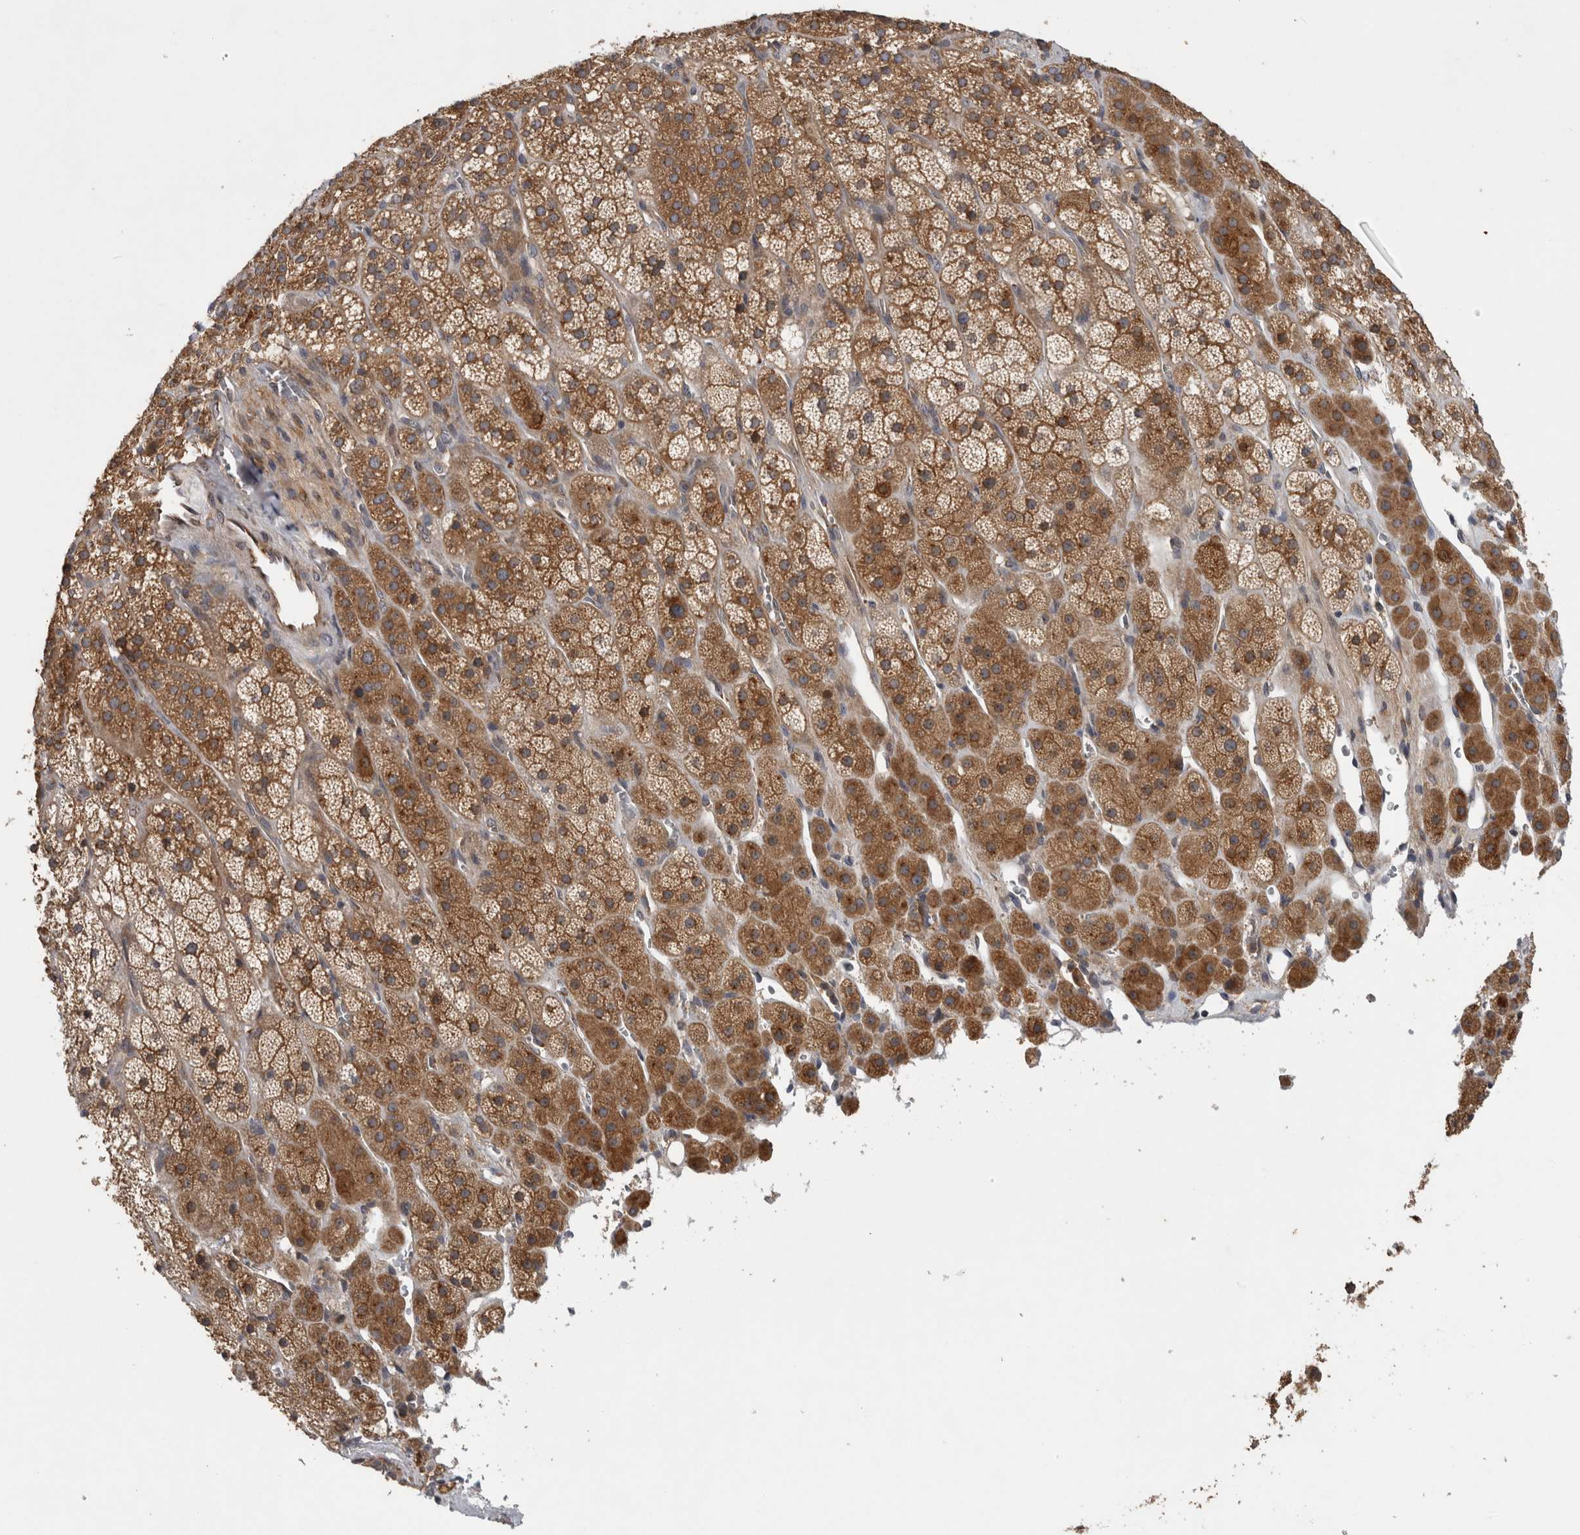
{"staining": {"intensity": "moderate", "quantity": ">75%", "location": "cytoplasmic/membranous"}, "tissue": "adrenal gland", "cell_type": "Glandular cells", "image_type": "normal", "snomed": [{"axis": "morphology", "description": "Normal tissue, NOS"}, {"axis": "topography", "description": "Adrenal gland"}], "caption": "Protein staining displays moderate cytoplasmic/membranous staining in about >75% of glandular cells in unremarkable adrenal gland.", "gene": "ATXN2", "patient": {"sex": "male", "age": 57}}